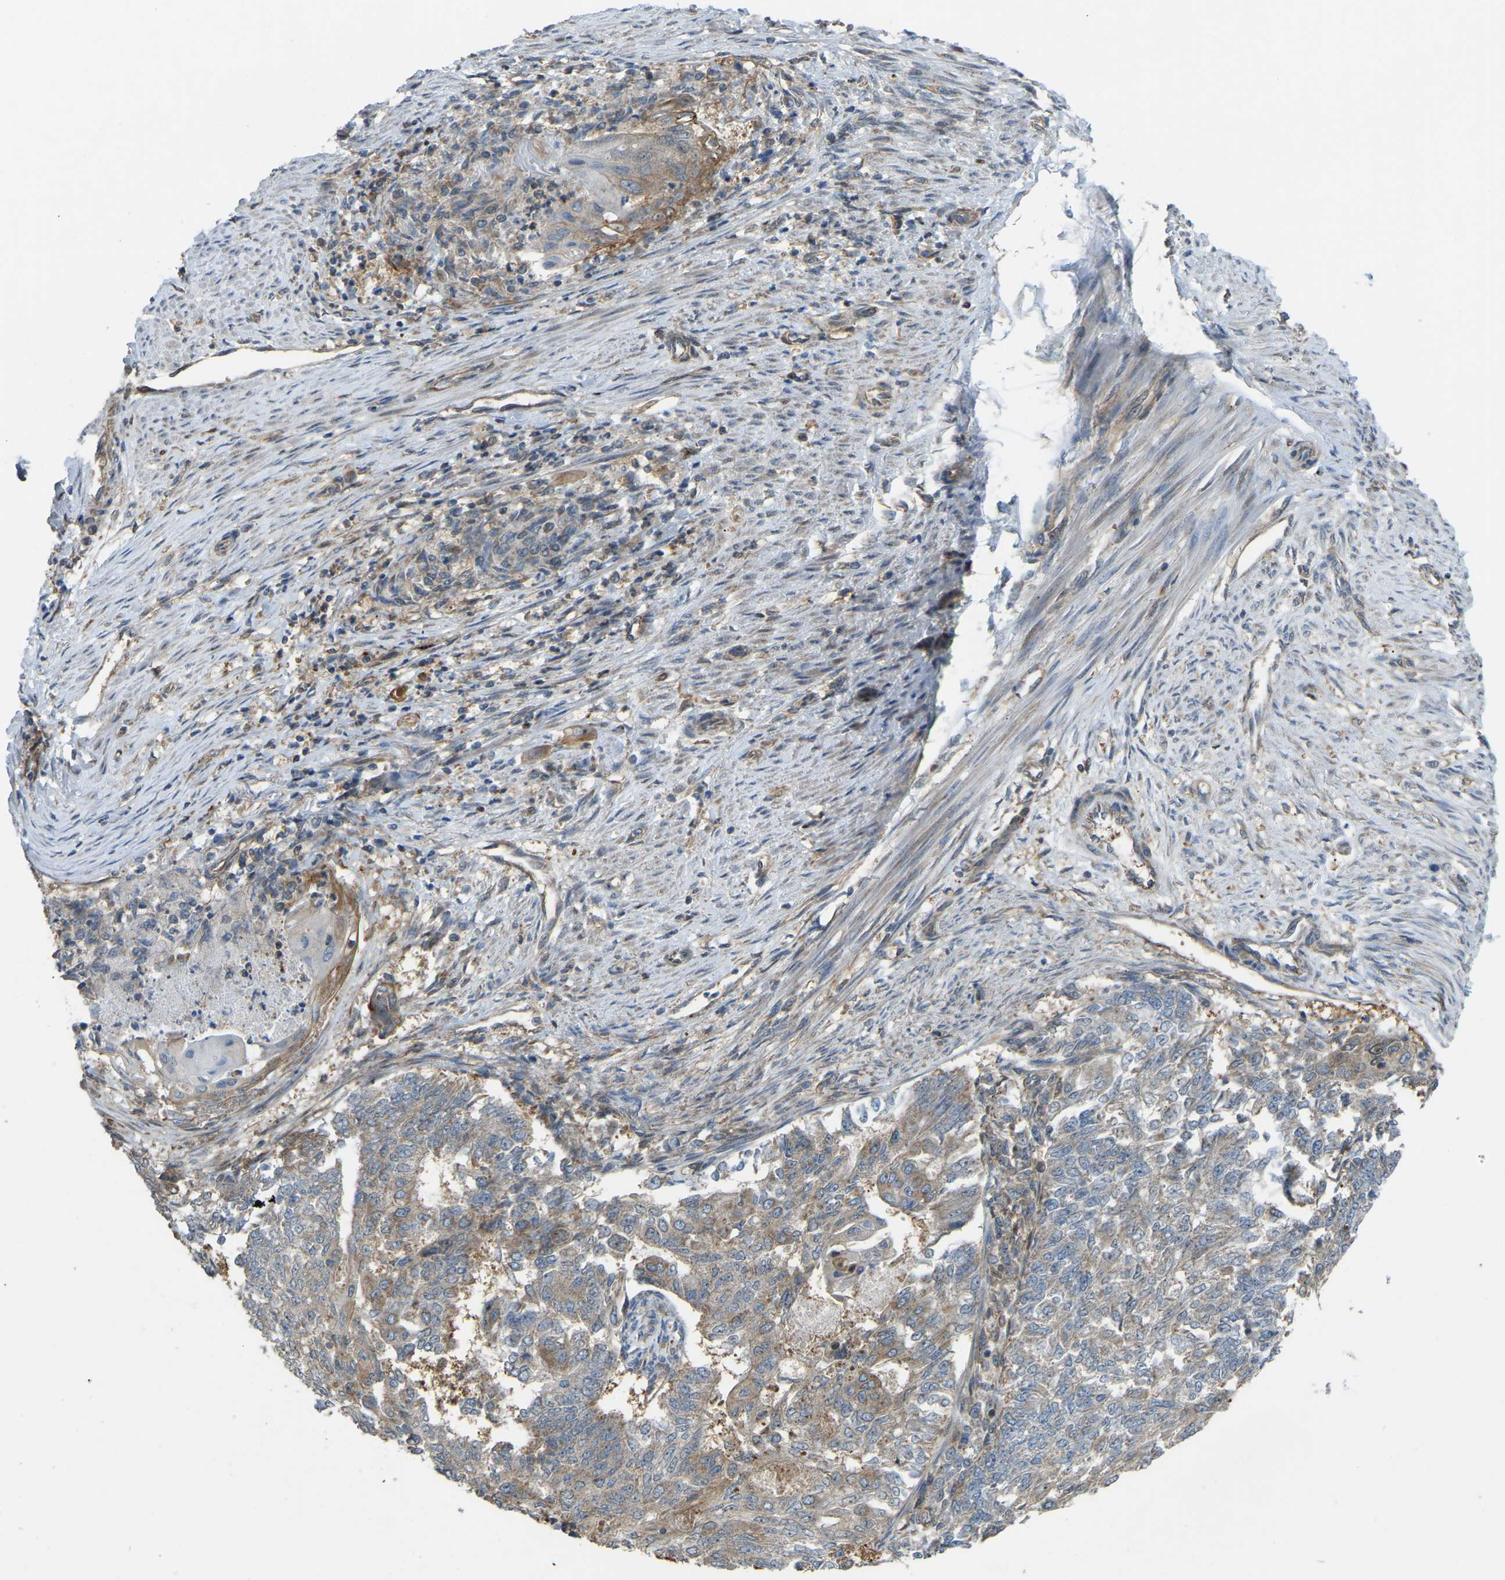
{"staining": {"intensity": "moderate", "quantity": ">75%", "location": "cytoplasmic/membranous"}, "tissue": "endometrial cancer", "cell_type": "Tumor cells", "image_type": "cancer", "snomed": [{"axis": "morphology", "description": "Adenocarcinoma, NOS"}, {"axis": "topography", "description": "Endometrium"}], "caption": "Protein positivity by immunohistochemistry (IHC) displays moderate cytoplasmic/membranous positivity in approximately >75% of tumor cells in endometrial cancer. The staining is performed using DAB brown chromogen to label protein expression. The nuclei are counter-stained blue using hematoxylin.", "gene": "C21orf91", "patient": {"sex": "female", "age": 32}}